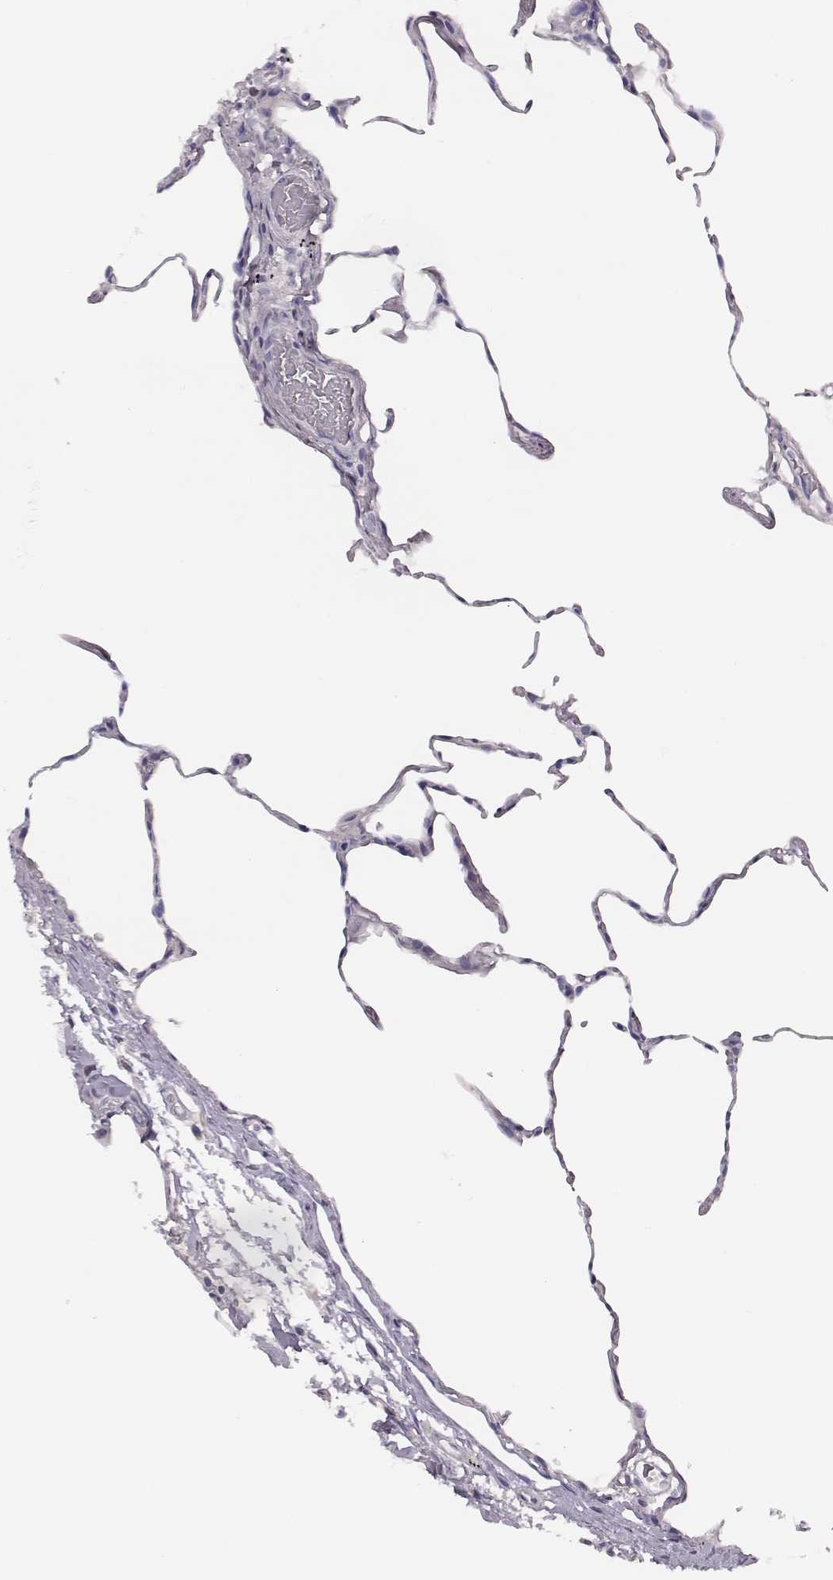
{"staining": {"intensity": "negative", "quantity": "none", "location": "none"}, "tissue": "lung", "cell_type": "Alveolar cells", "image_type": "normal", "snomed": [{"axis": "morphology", "description": "Normal tissue, NOS"}, {"axis": "topography", "description": "Lung"}], "caption": "A high-resolution micrograph shows immunohistochemistry (IHC) staining of normal lung, which demonstrates no significant positivity in alveolar cells.", "gene": "ENSG00000290147", "patient": {"sex": "female", "age": 57}}